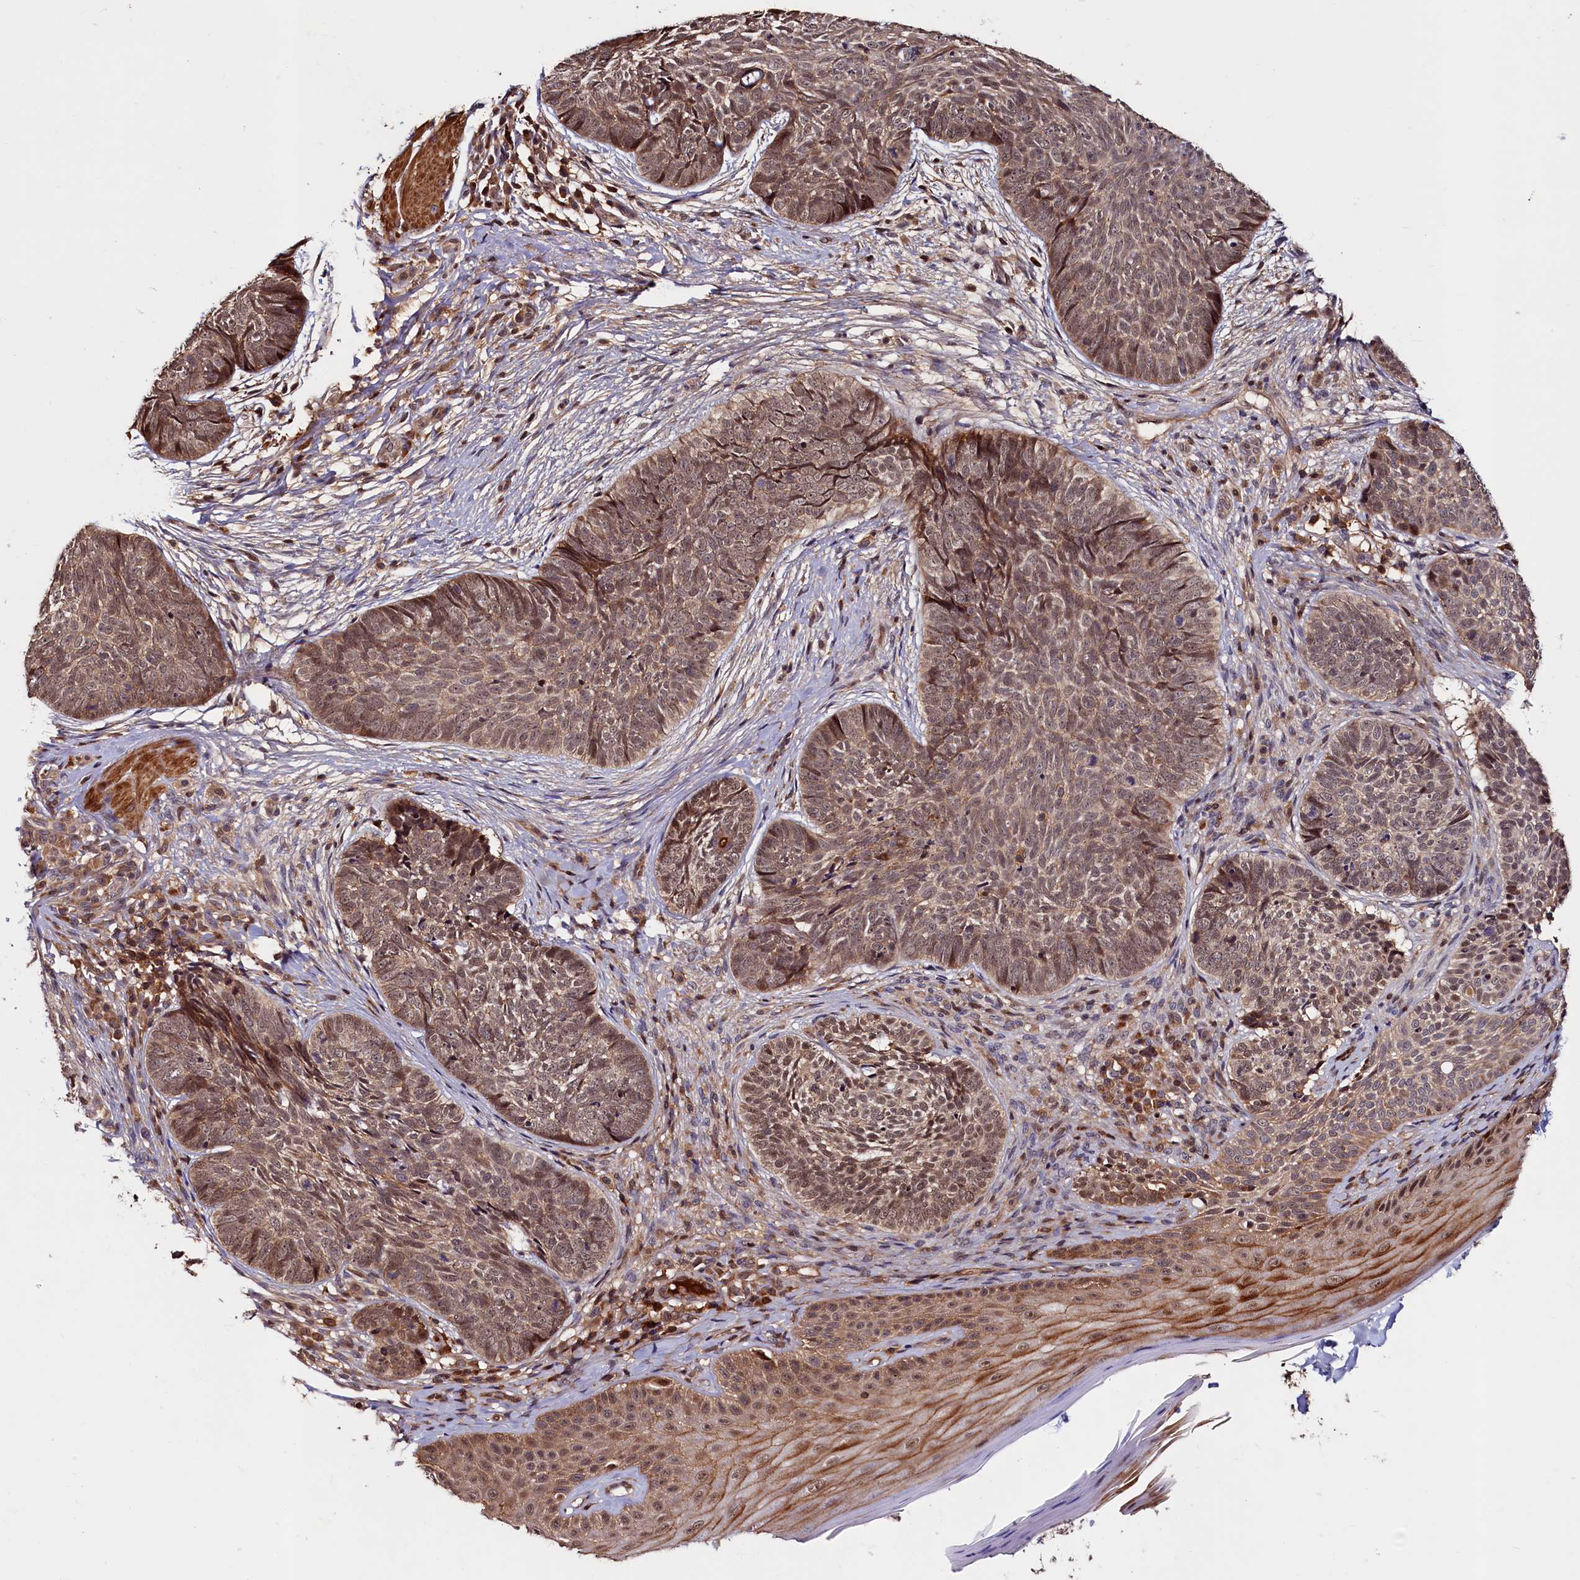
{"staining": {"intensity": "moderate", "quantity": ">75%", "location": "cytoplasmic/membranous,nuclear"}, "tissue": "skin cancer", "cell_type": "Tumor cells", "image_type": "cancer", "snomed": [{"axis": "morphology", "description": "Basal cell carcinoma"}, {"axis": "topography", "description": "Skin"}], "caption": "A high-resolution image shows IHC staining of skin cancer (basal cell carcinoma), which displays moderate cytoplasmic/membranous and nuclear expression in about >75% of tumor cells.", "gene": "DUOXA1", "patient": {"sex": "female", "age": 61}}